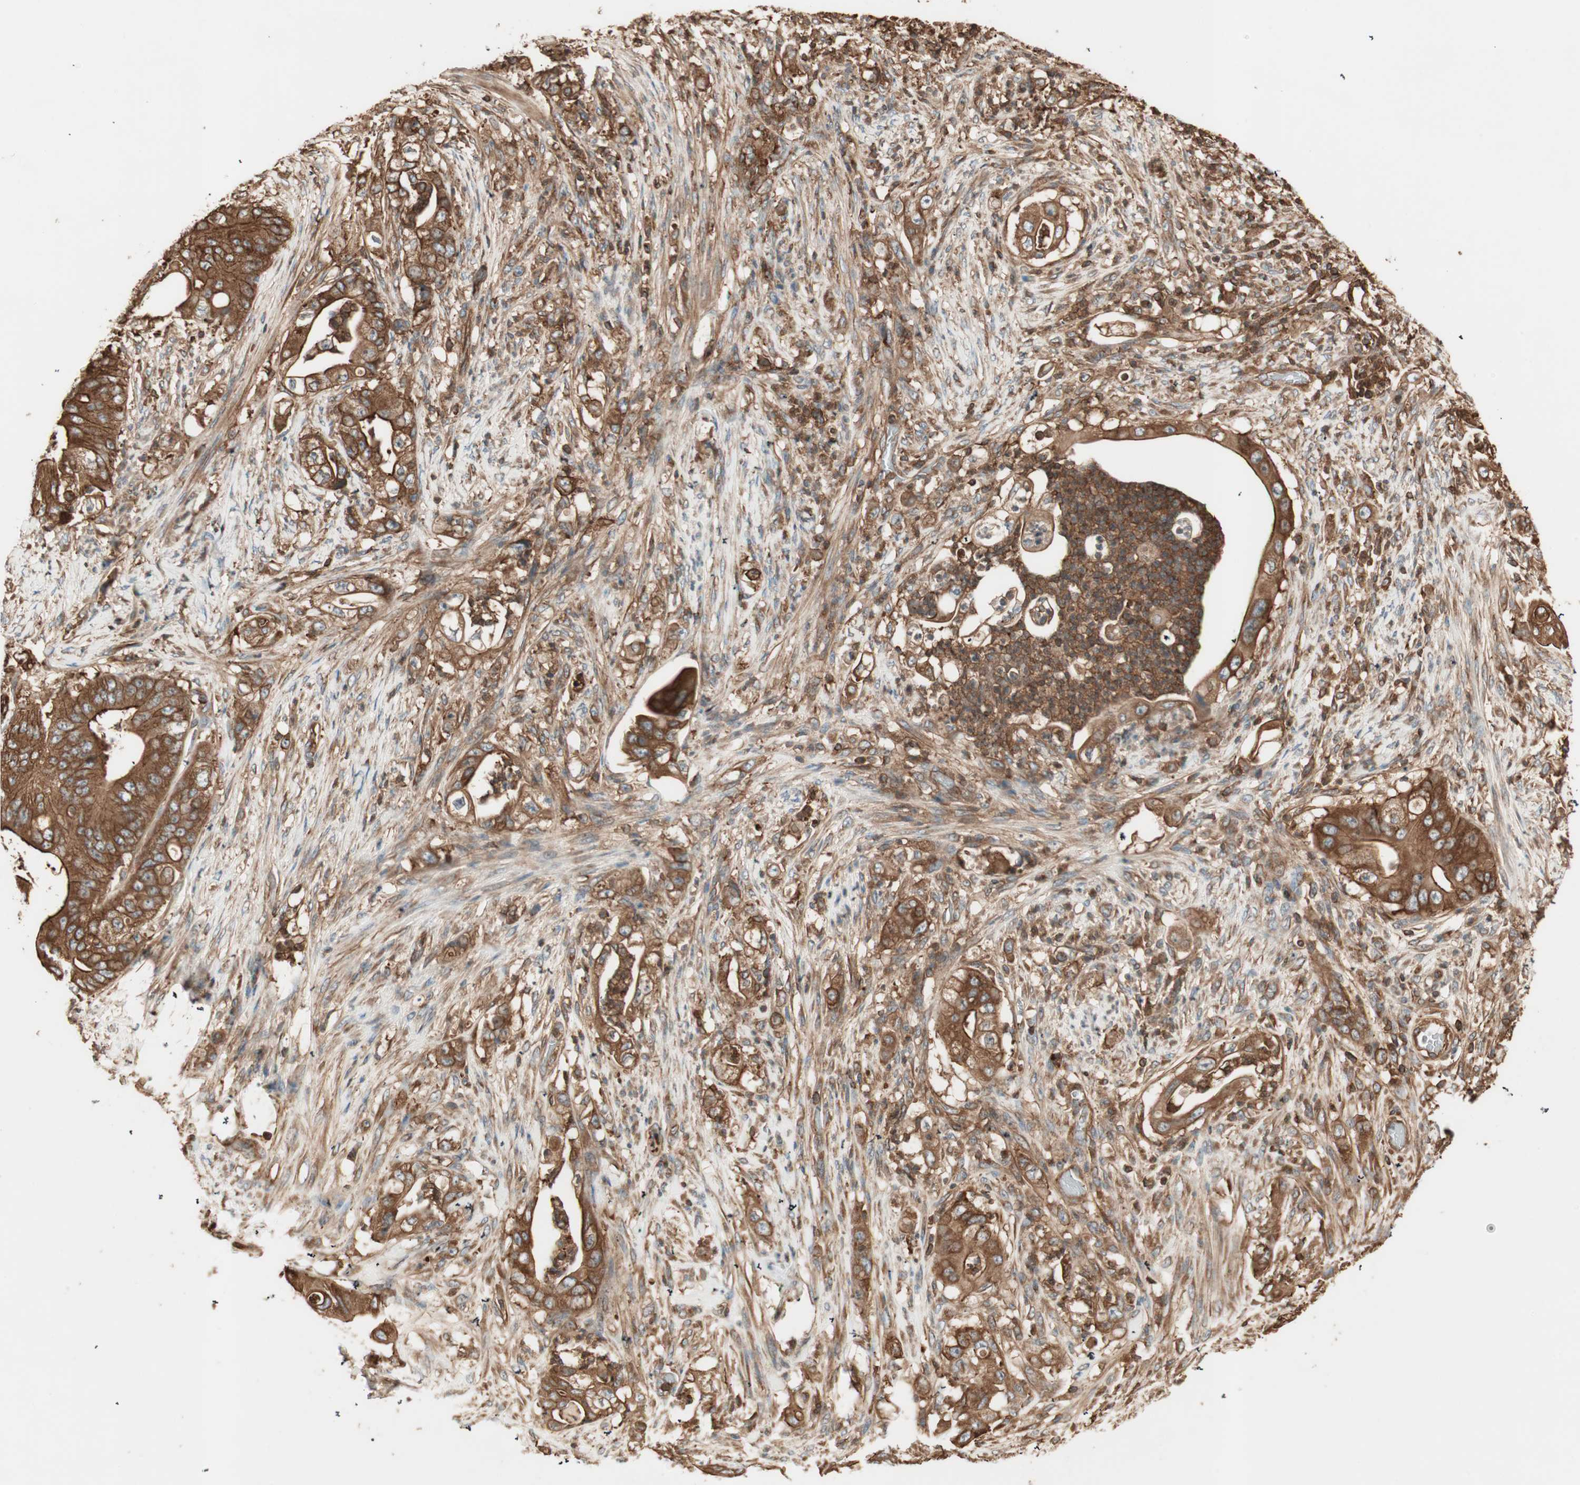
{"staining": {"intensity": "strong", "quantity": ">75%", "location": "cytoplasmic/membranous"}, "tissue": "stomach cancer", "cell_type": "Tumor cells", "image_type": "cancer", "snomed": [{"axis": "morphology", "description": "Adenocarcinoma, NOS"}, {"axis": "topography", "description": "Stomach"}], "caption": "Immunohistochemical staining of human stomach adenocarcinoma exhibits strong cytoplasmic/membranous protein positivity in about >75% of tumor cells. (IHC, brightfield microscopy, high magnification).", "gene": "TCP11L1", "patient": {"sex": "female", "age": 73}}